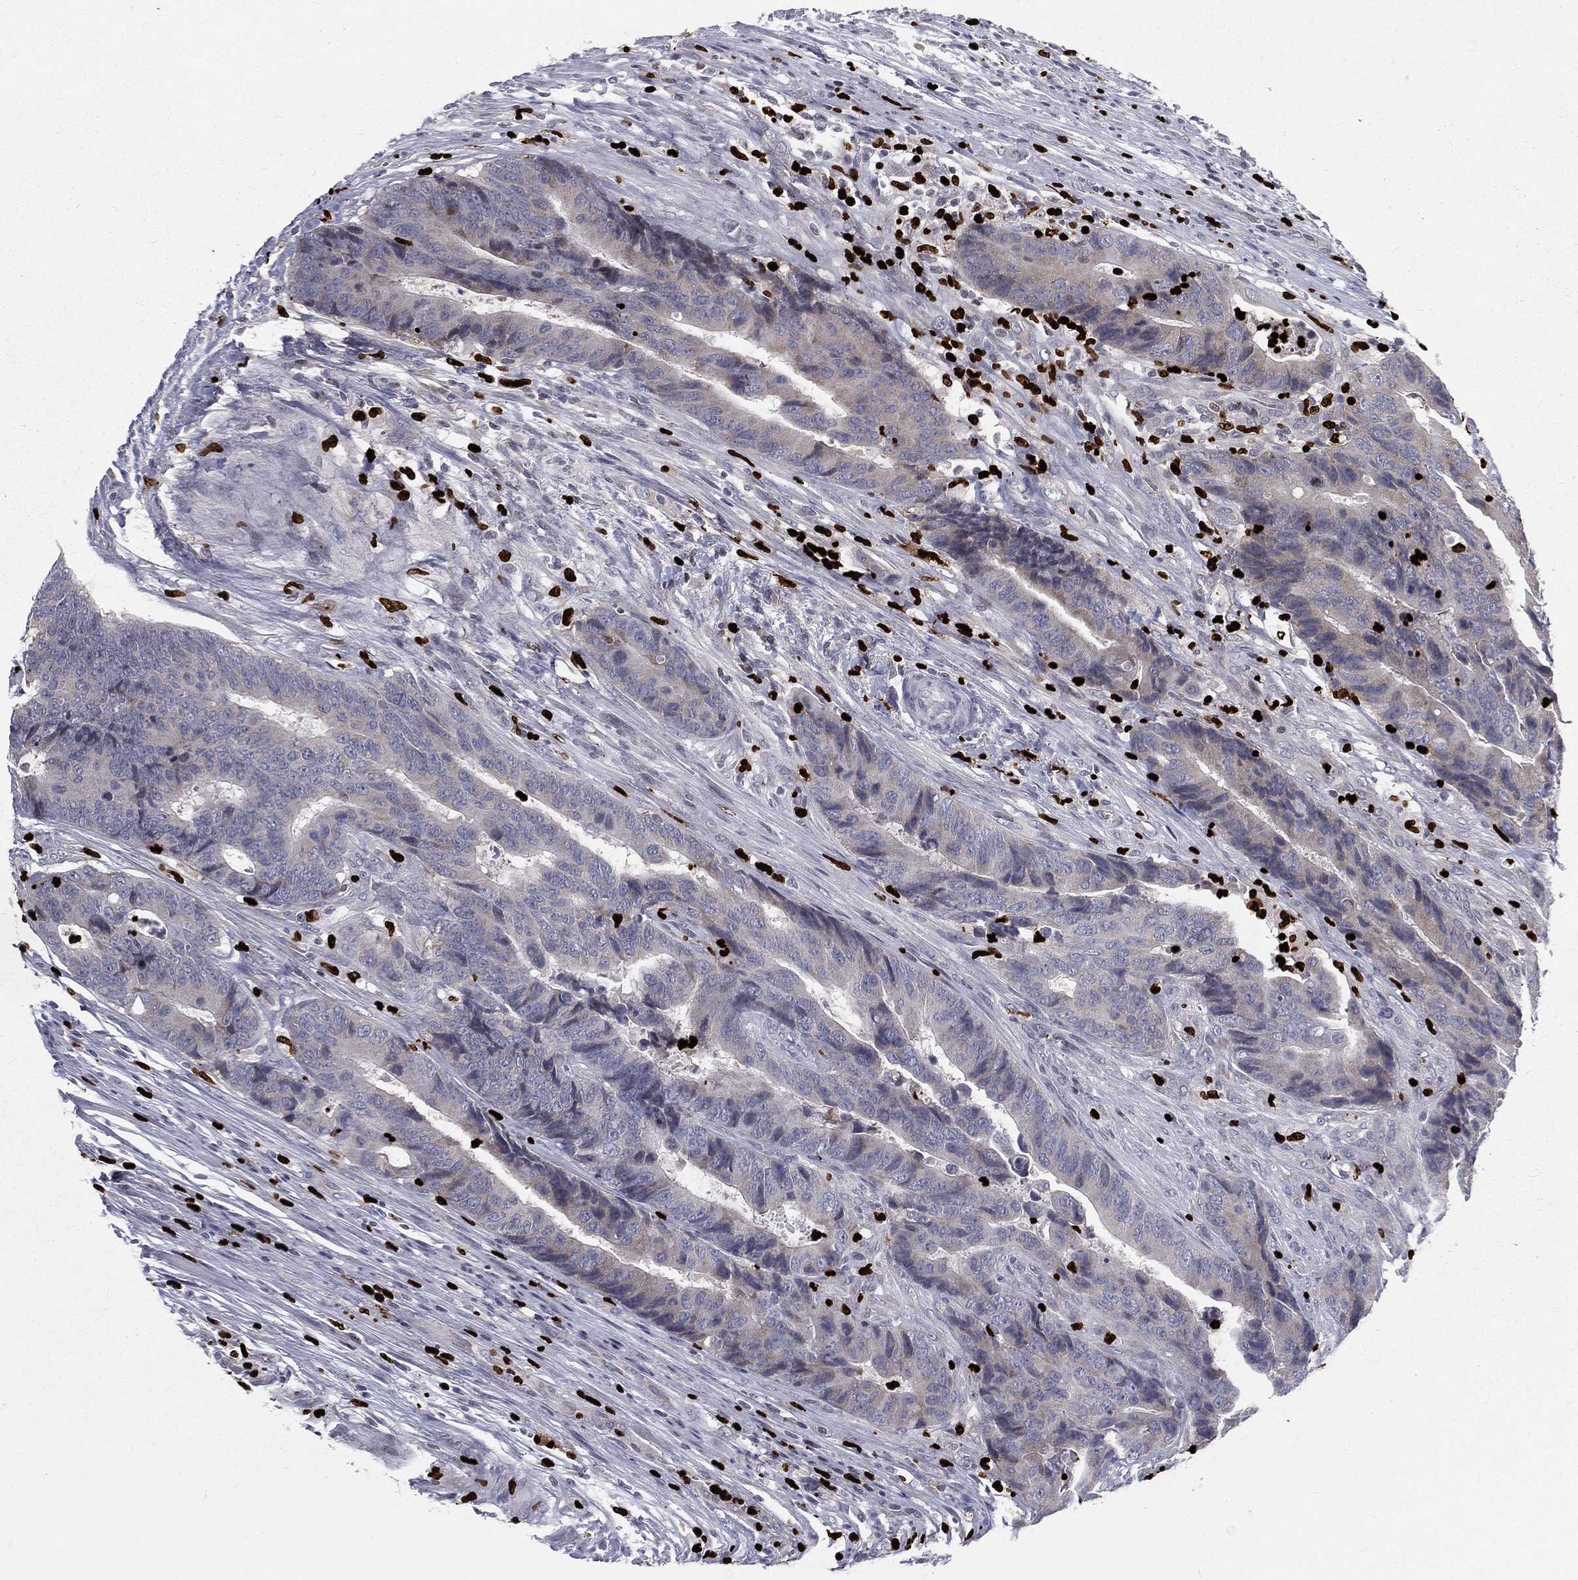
{"staining": {"intensity": "moderate", "quantity": "<25%", "location": "cytoplasmic/membranous"}, "tissue": "colorectal cancer", "cell_type": "Tumor cells", "image_type": "cancer", "snomed": [{"axis": "morphology", "description": "Adenocarcinoma, NOS"}, {"axis": "topography", "description": "Colon"}], "caption": "IHC micrograph of neoplastic tissue: human colorectal cancer stained using immunohistochemistry (IHC) shows low levels of moderate protein expression localized specifically in the cytoplasmic/membranous of tumor cells, appearing as a cytoplasmic/membranous brown color.", "gene": "MNDA", "patient": {"sex": "female", "age": 56}}